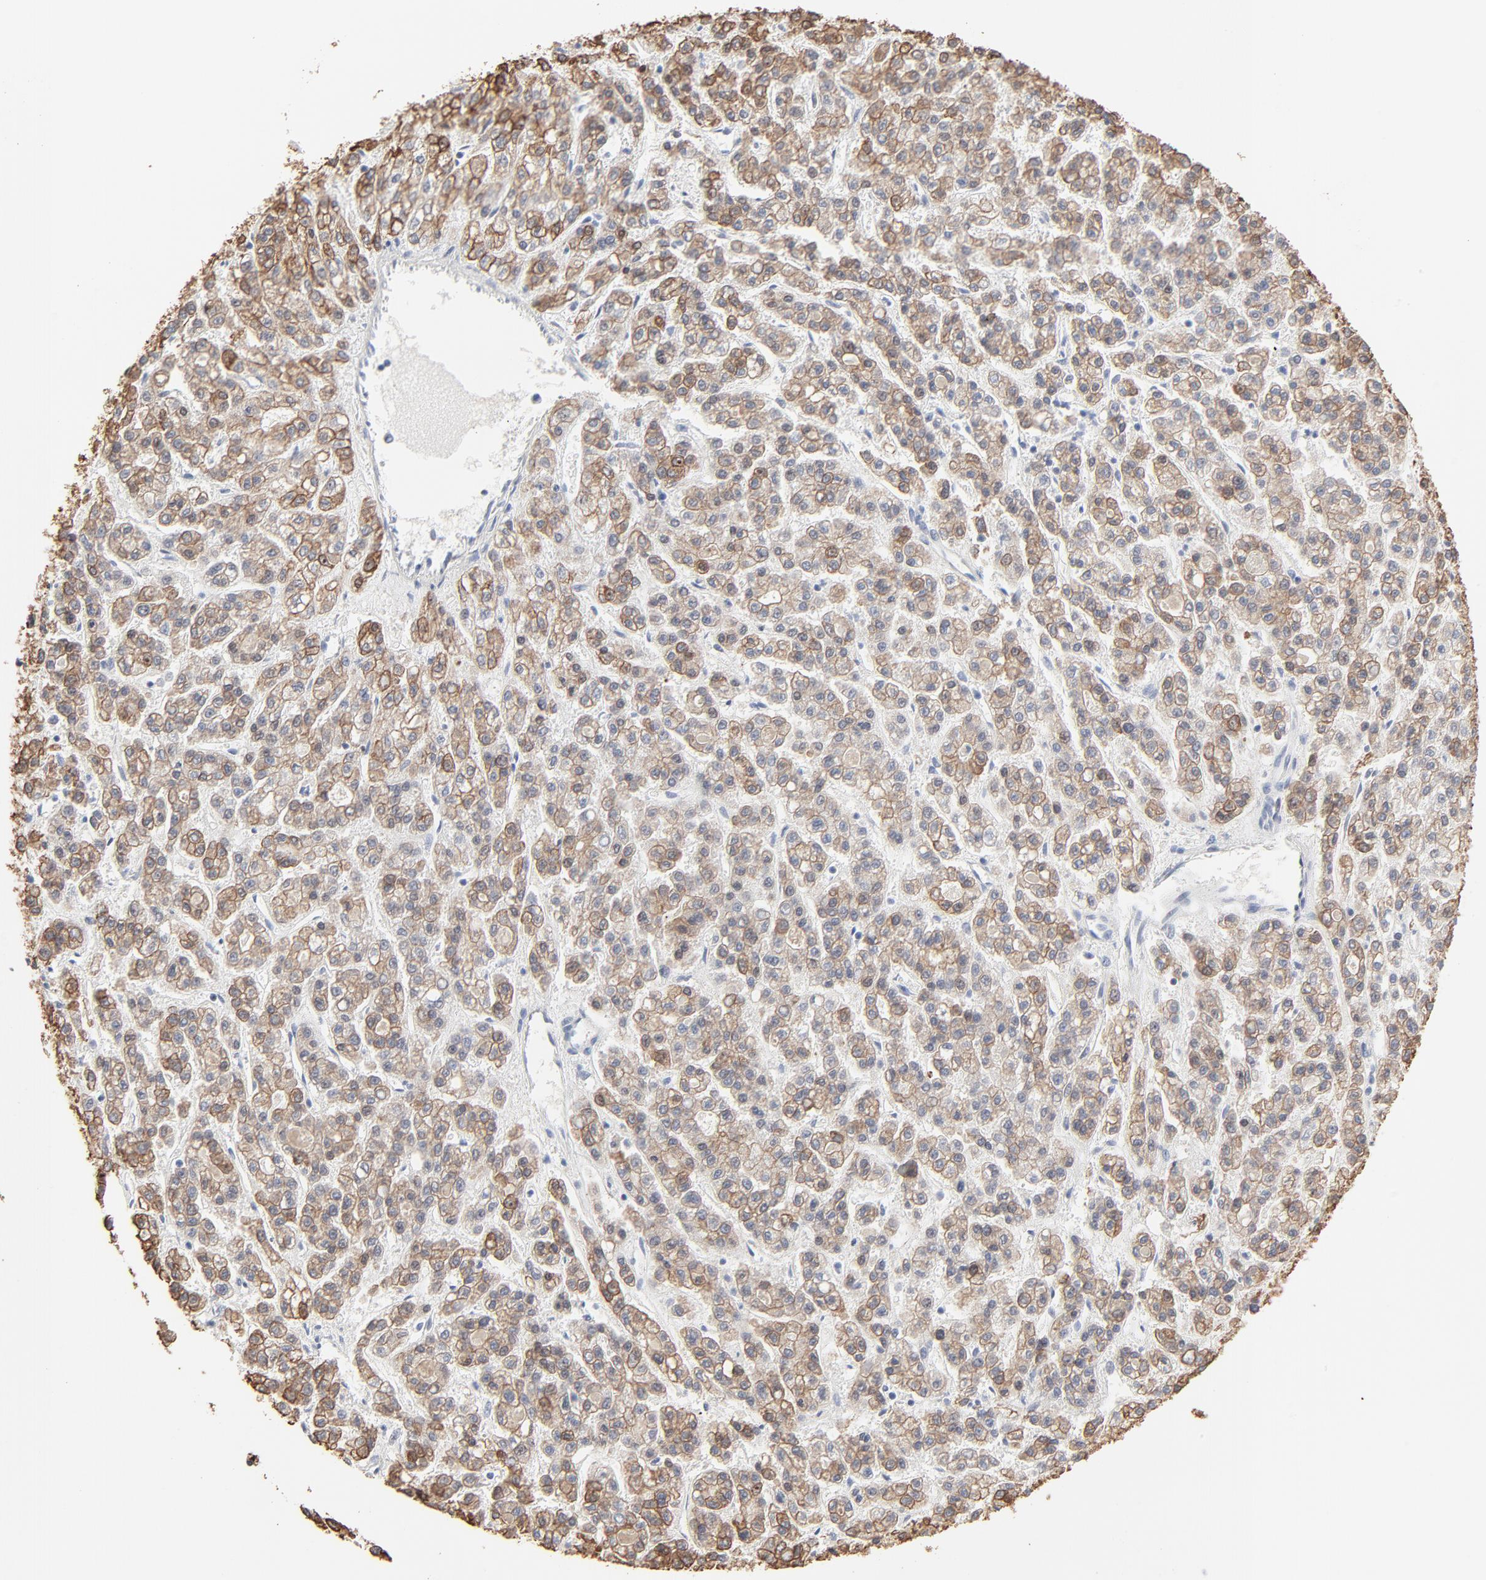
{"staining": {"intensity": "moderate", "quantity": ">75%", "location": "cytoplasmic/membranous"}, "tissue": "liver cancer", "cell_type": "Tumor cells", "image_type": "cancer", "snomed": [{"axis": "morphology", "description": "Carcinoma, Hepatocellular, NOS"}, {"axis": "topography", "description": "Liver"}], "caption": "Immunohistochemistry staining of liver cancer (hepatocellular carcinoma), which displays medium levels of moderate cytoplasmic/membranous expression in about >75% of tumor cells indicating moderate cytoplasmic/membranous protein expression. The staining was performed using DAB (brown) for protein detection and nuclei were counterstained in hematoxylin (blue).", "gene": "LNX1", "patient": {"sex": "male", "age": 70}}